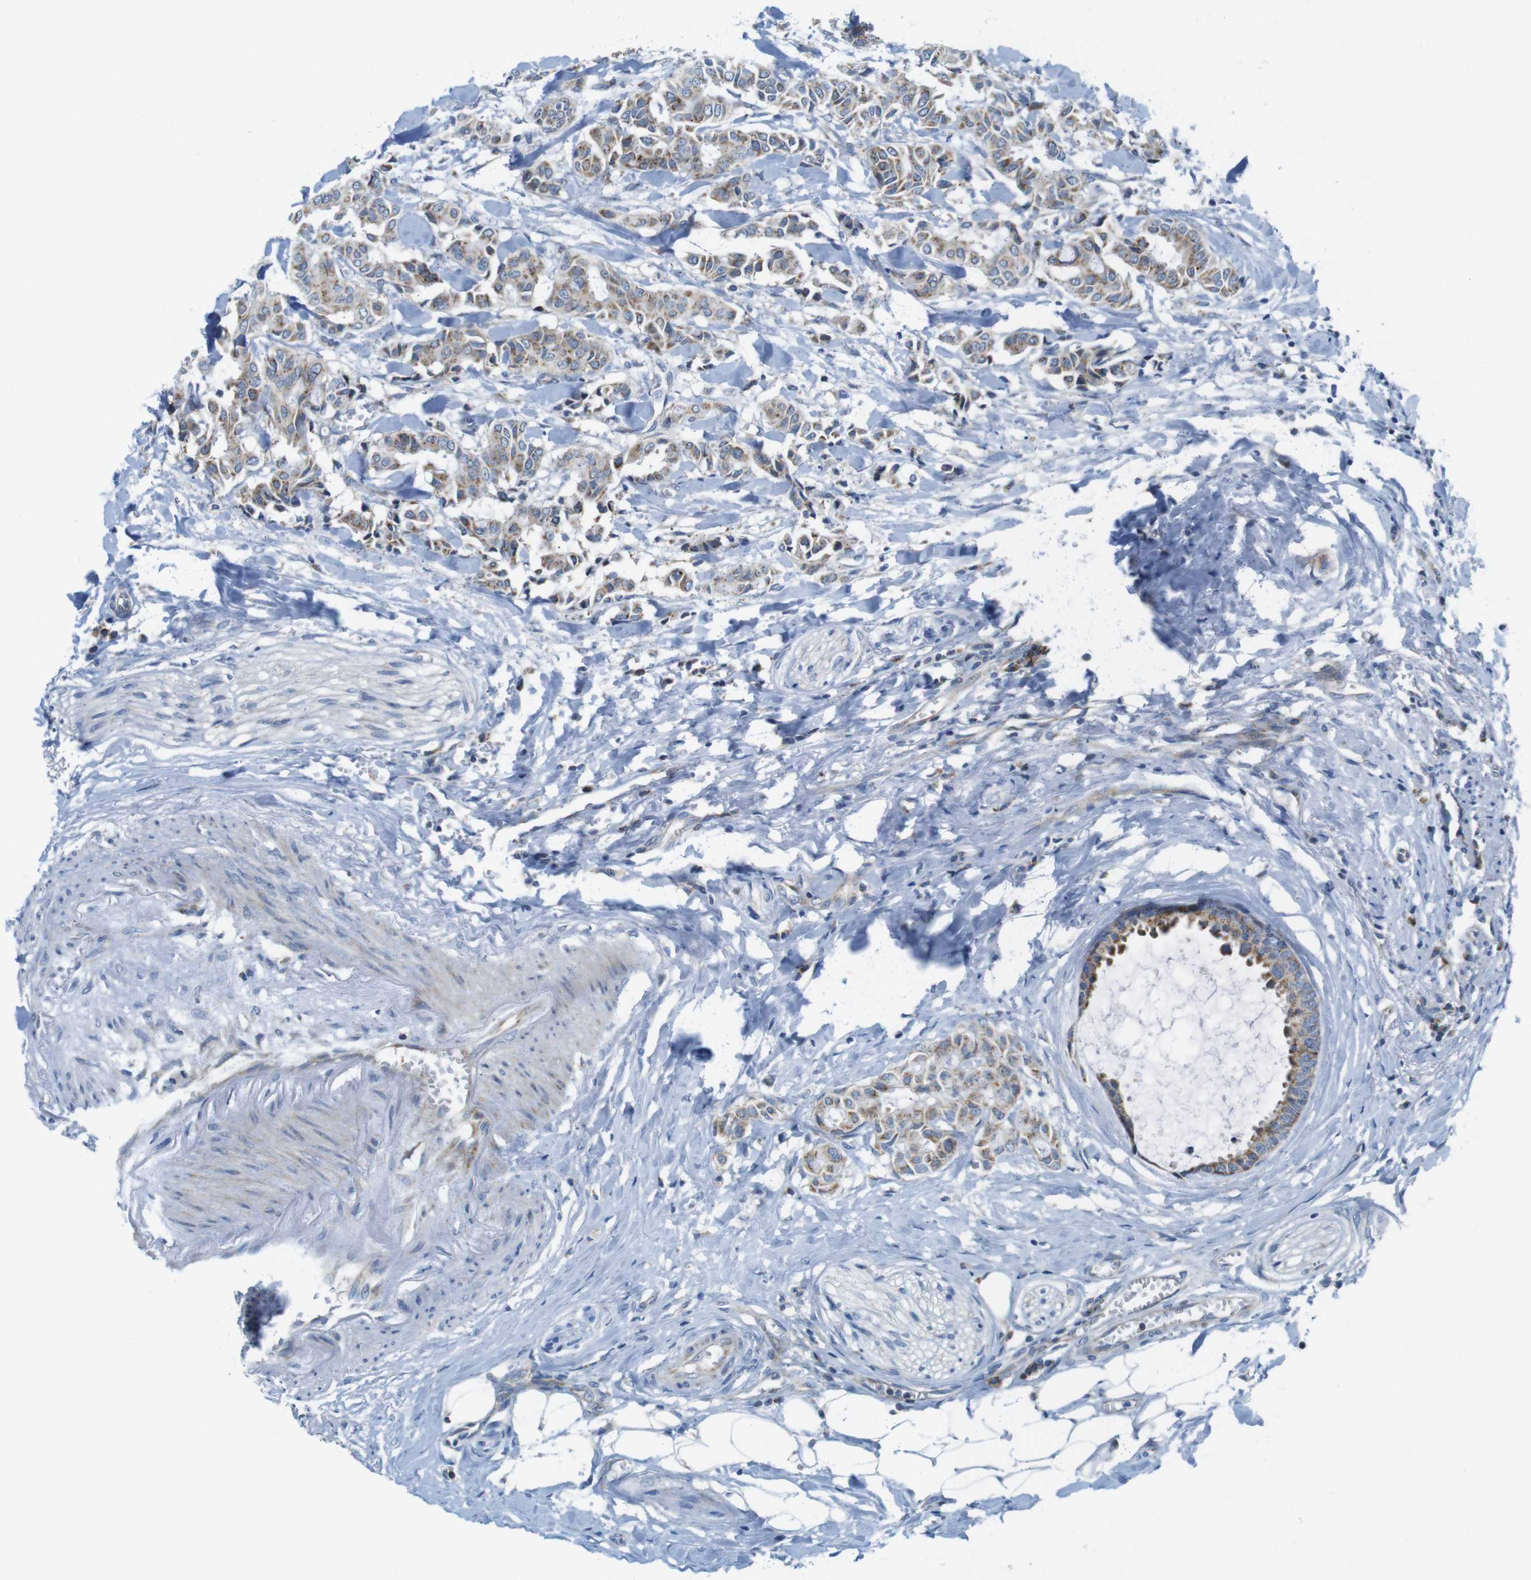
{"staining": {"intensity": "moderate", "quantity": ">75%", "location": "cytoplasmic/membranous"}, "tissue": "head and neck cancer", "cell_type": "Tumor cells", "image_type": "cancer", "snomed": [{"axis": "morphology", "description": "Adenocarcinoma, NOS"}, {"axis": "topography", "description": "Salivary gland"}, {"axis": "topography", "description": "Head-Neck"}], "caption": "Immunohistochemical staining of head and neck adenocarcinoma exhibits medium levels of moderate cytoplasmic/membranous staining in approximately >75% of tumor cells.", "gene": "MARCHF1", "patient": {"sex": "female", "age": 59}}